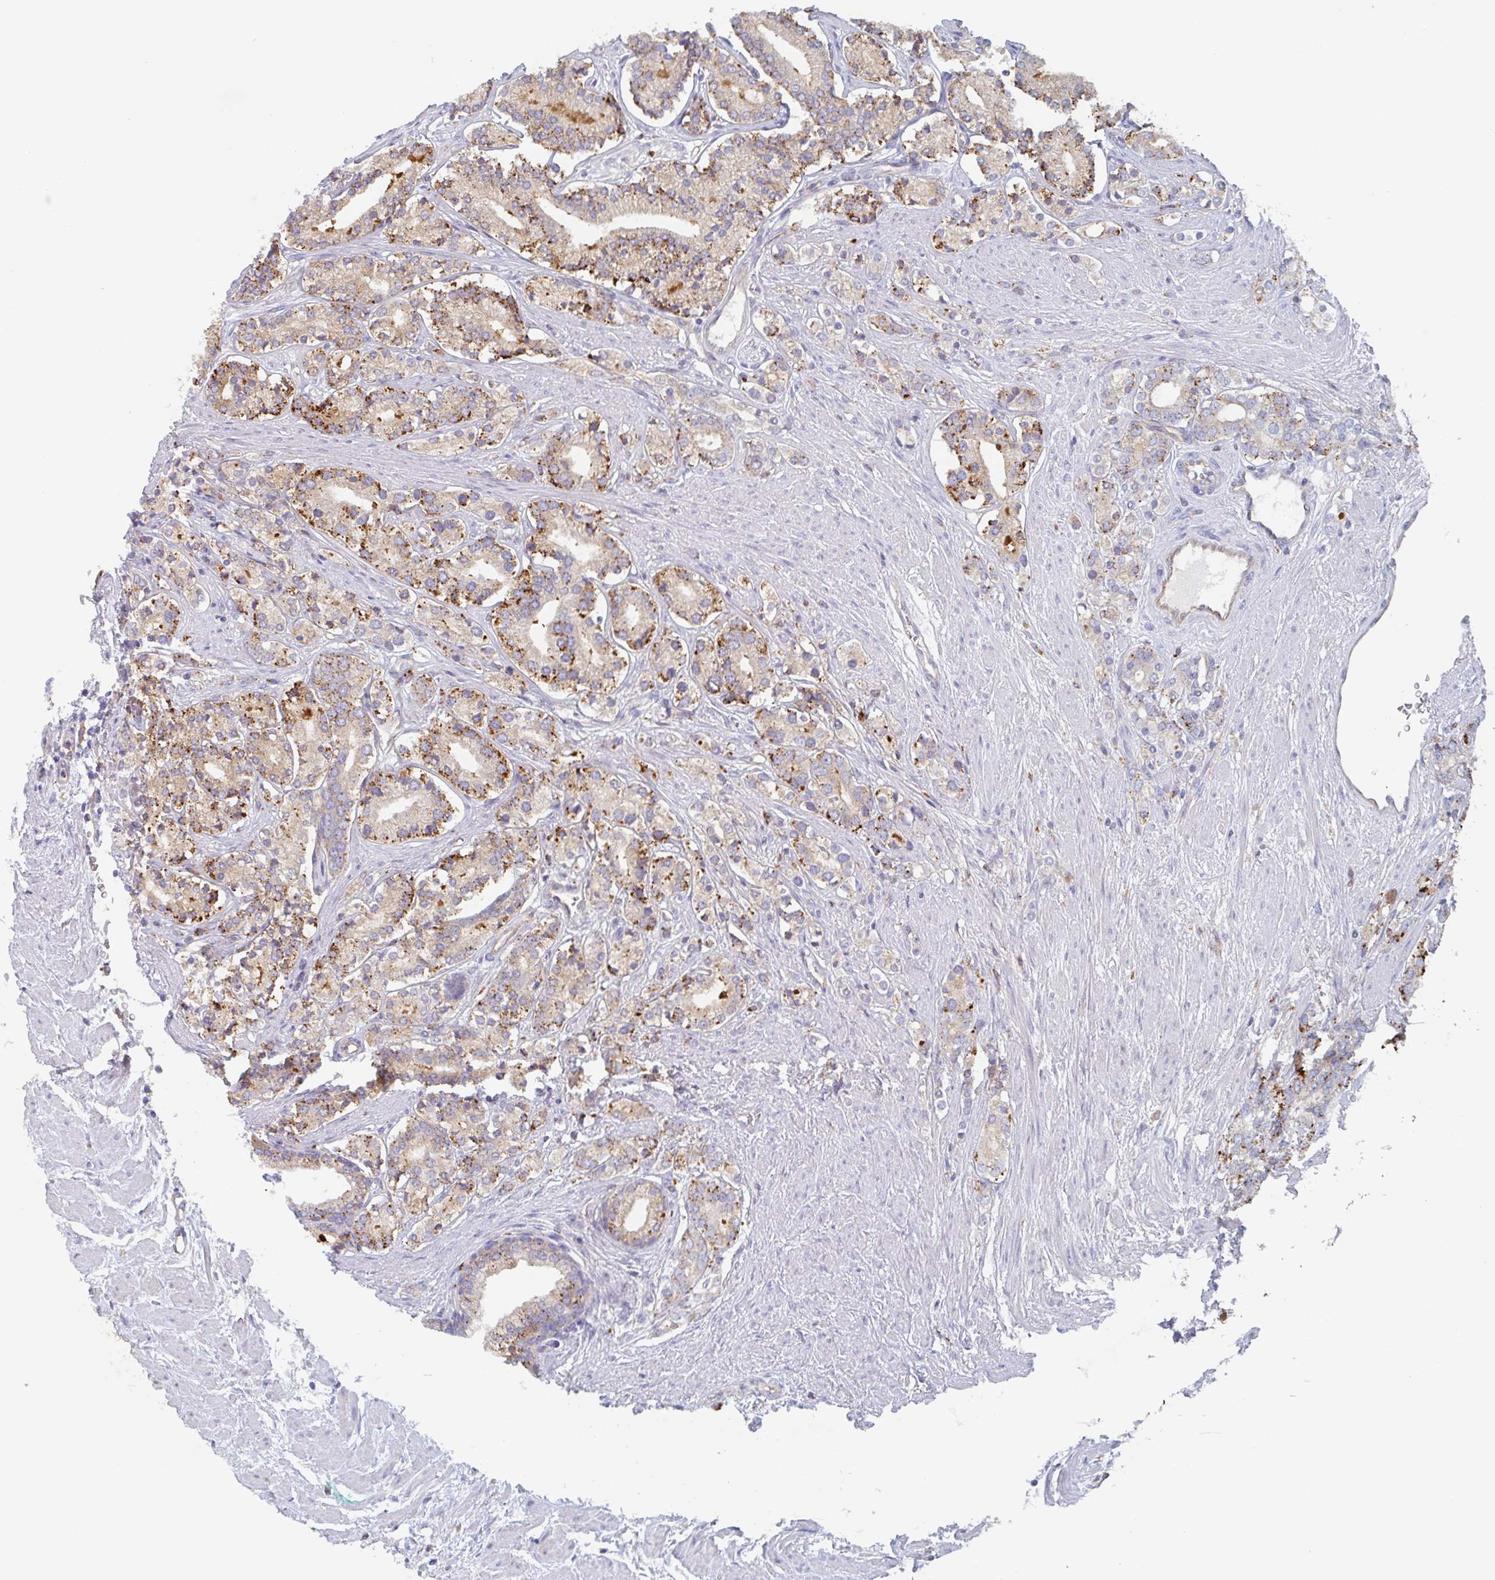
{"staining": {"intensity": "strong", "quantity": "25%-75%", "location": "cytoplasmic/membranous"}, "tissue": "prostate cancer", "cell_type": "Tumor cells", "image_type": "cancer", "snomed": [{"axis": "morphology", "description": "Adenocarcinoma, High grade"}, {"axis": "topography", "description": "Prostate"}], "caption": "Prostate cancer stained with IHC exhibits strong cytoplasmic/membranous expression in about 25%-75% of tumor cells.", "gene": "MANBA", "patient": {"sex": "male", "age": 58}}